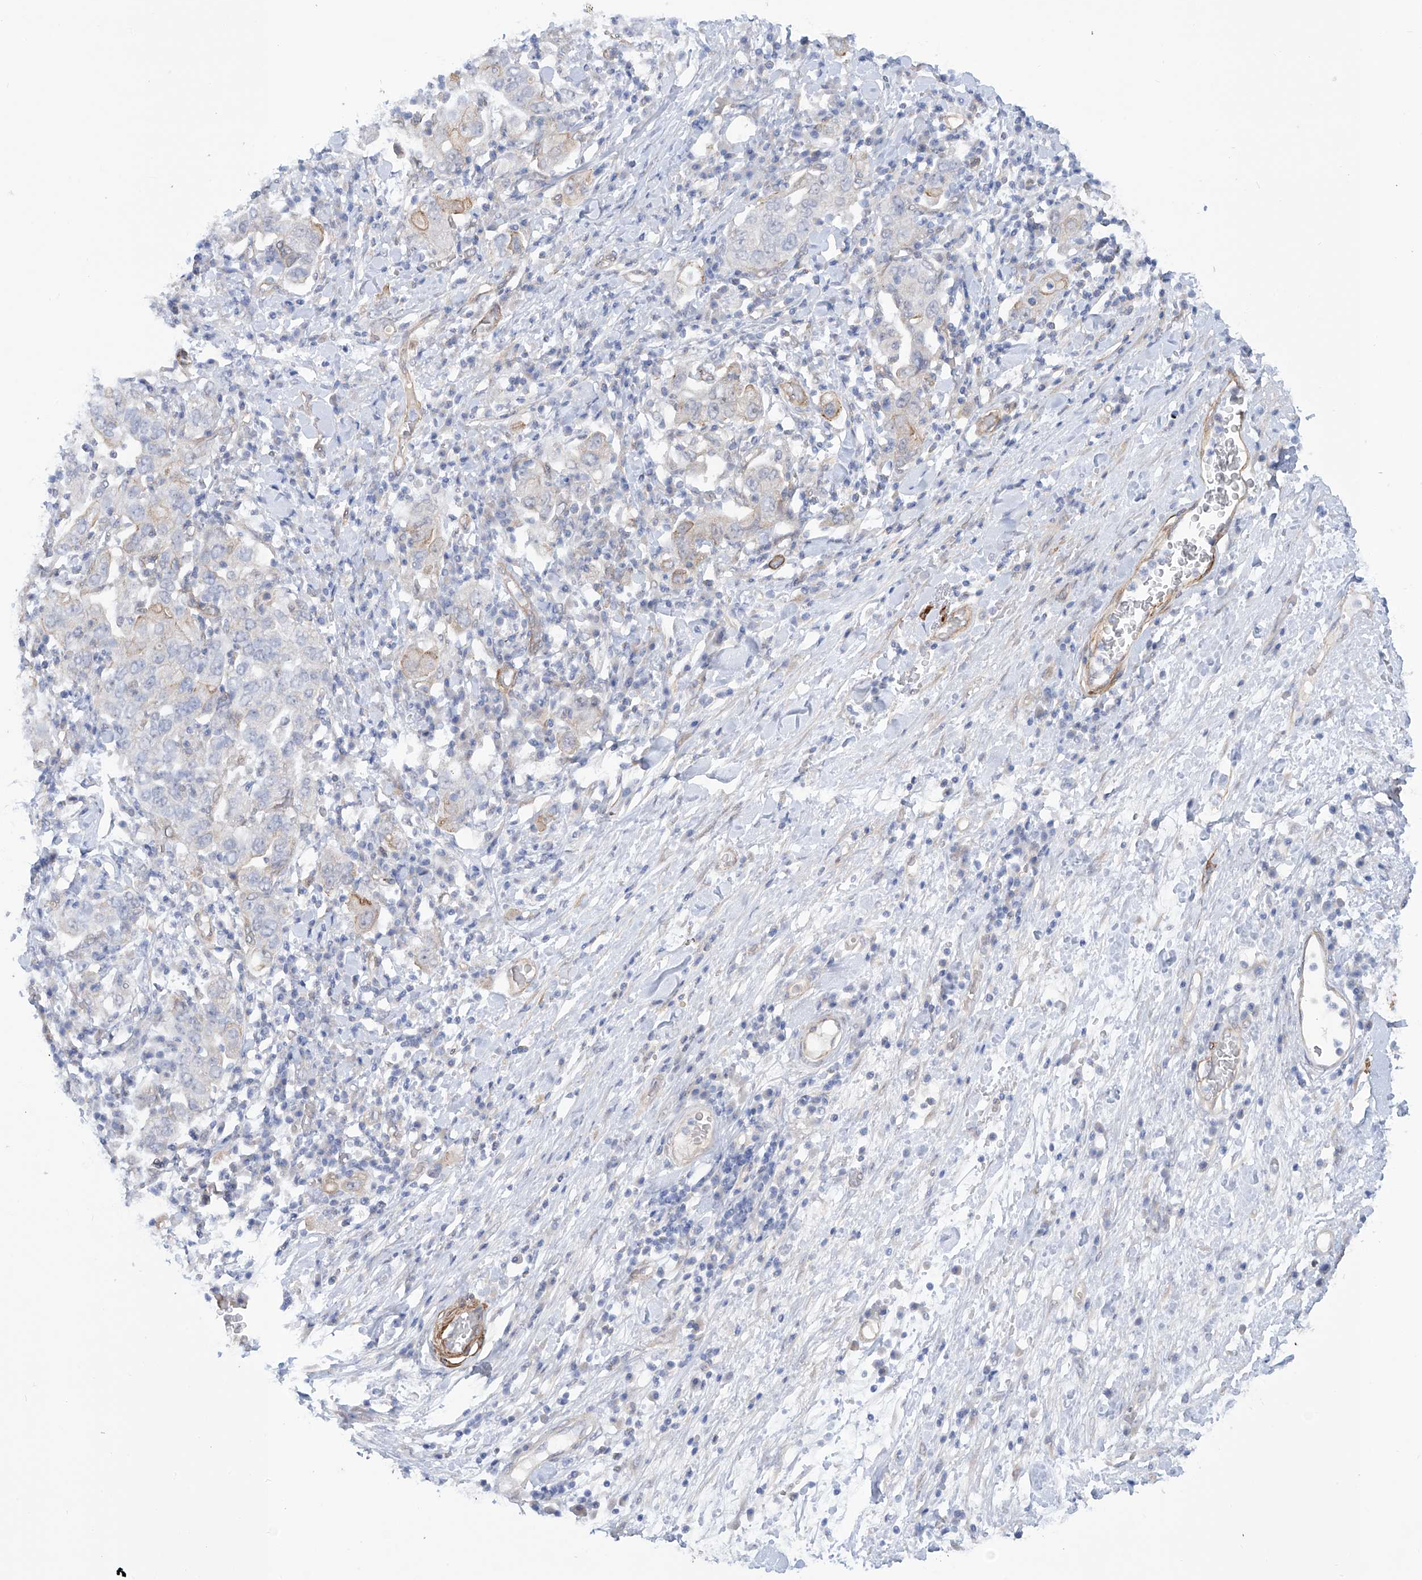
{"staining": {"intensity": "weak", "quantity": "<25%", "location": "cytoplasmic/membranous"}, "tissue": "stomach cancer", "cell_type": "Tumor cells", "image_type": "cancer", "snomed": [{"axis": "morphology", "description": "Adenocarcinoma, NOS"}, {"axis": "topography", "description": "Stomach, upper"}], "caption": "Photomicrograph shows no protein positivity in tumor cells of stomach cancer (adenocarcinoma) tissue.", "gene": "ZNF490", "patient": {"sex": "male", "age": 62}}